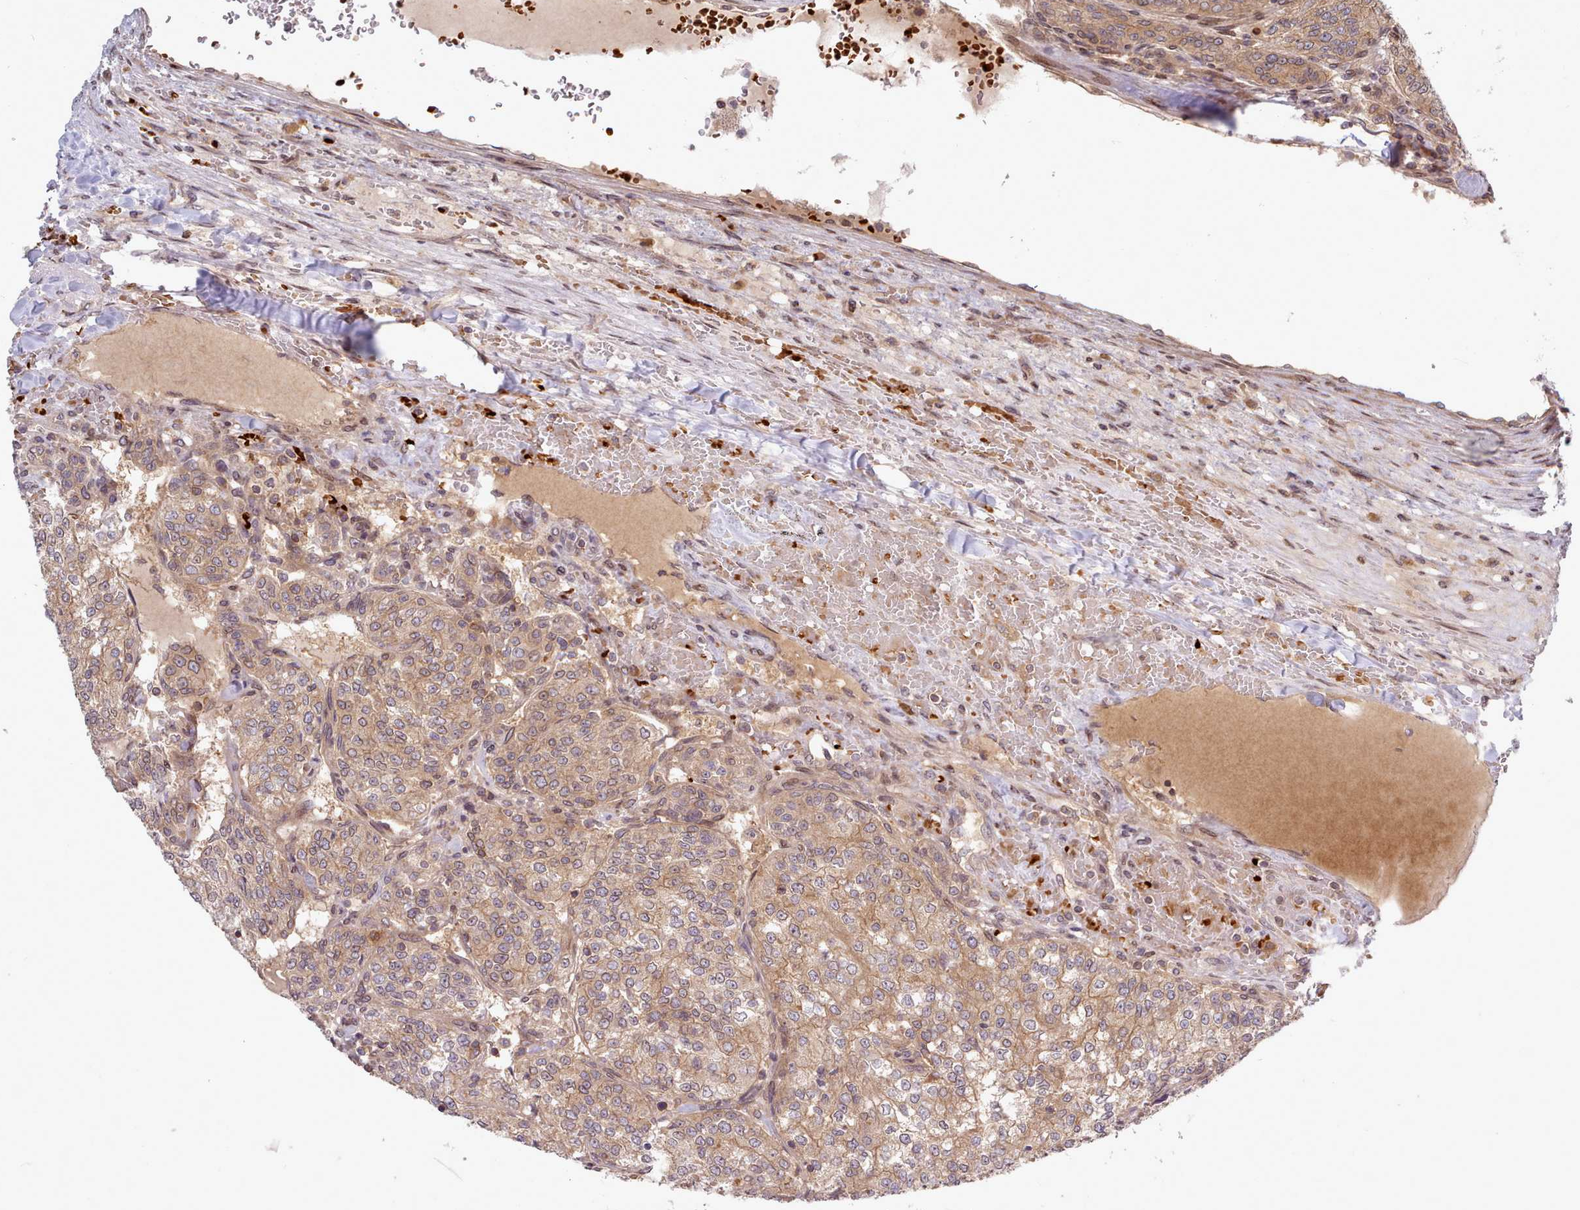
{"staining": {"intensity": "moderate", "quantity": ">75%", "location": "cytoplasmic/membranous"}, "tissue": "renal cancer", "cell_type": "Tumor cells", "image_type": "cancer", "snomed": [{"axis": "morphology", "description": "Adenocarcinoma, NOS"}, {"axis": "topography", "description": "Kidney"}], "caption": "Immunohistochemical staining of human renal cancer reveals medium levels of moderate cytoplasmic/membranous expression in about >75% of tumor cells. (DAB (3,3'-diaminobenzidine) IHC, brown staining for protein, blue staining for nuclei).", "gene": "UBE2G1", "patient": {"sex": "female", "age": 63}}